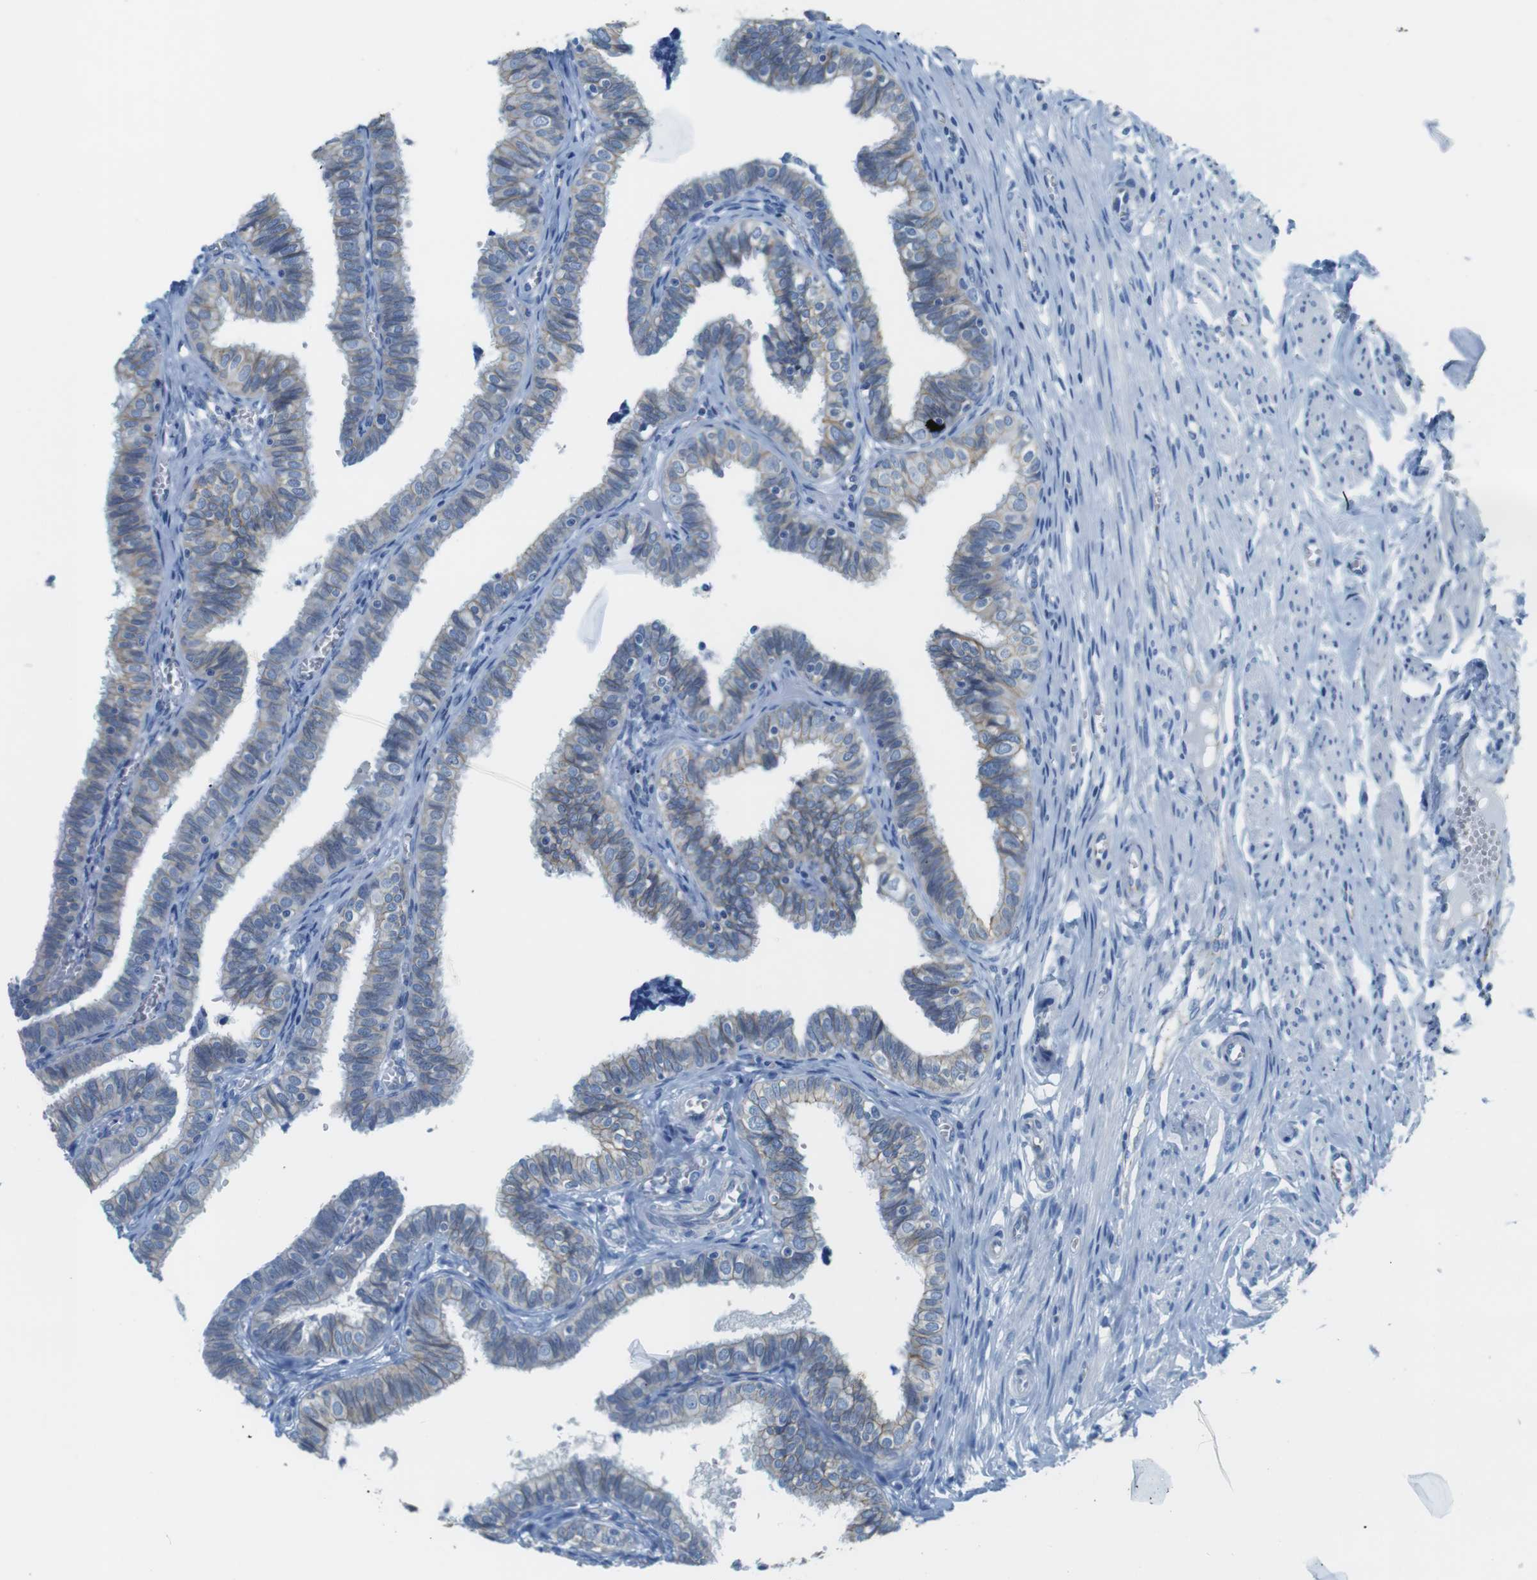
{"staining": {"intensity": "weak", "quantity": ">75%", "location": "cytoplasmic/membranous"}, "tissue": "fallopian tube", "cell_type": "Glandular cells", "image_type": "normal", "snomed": [{"axis": "morphology", "description": "Normal tissue, NOS"}, {"axis": "topography", "description": "Fallopian tube"}], "caption": "Weak cytoplasmic/membranous staining for a protein is seen in approximately >75% of glandular cells of benign fallopian tube using IHC.", "gene": "SLC6A6", "patient": {"sex": "female", "age": 46}}